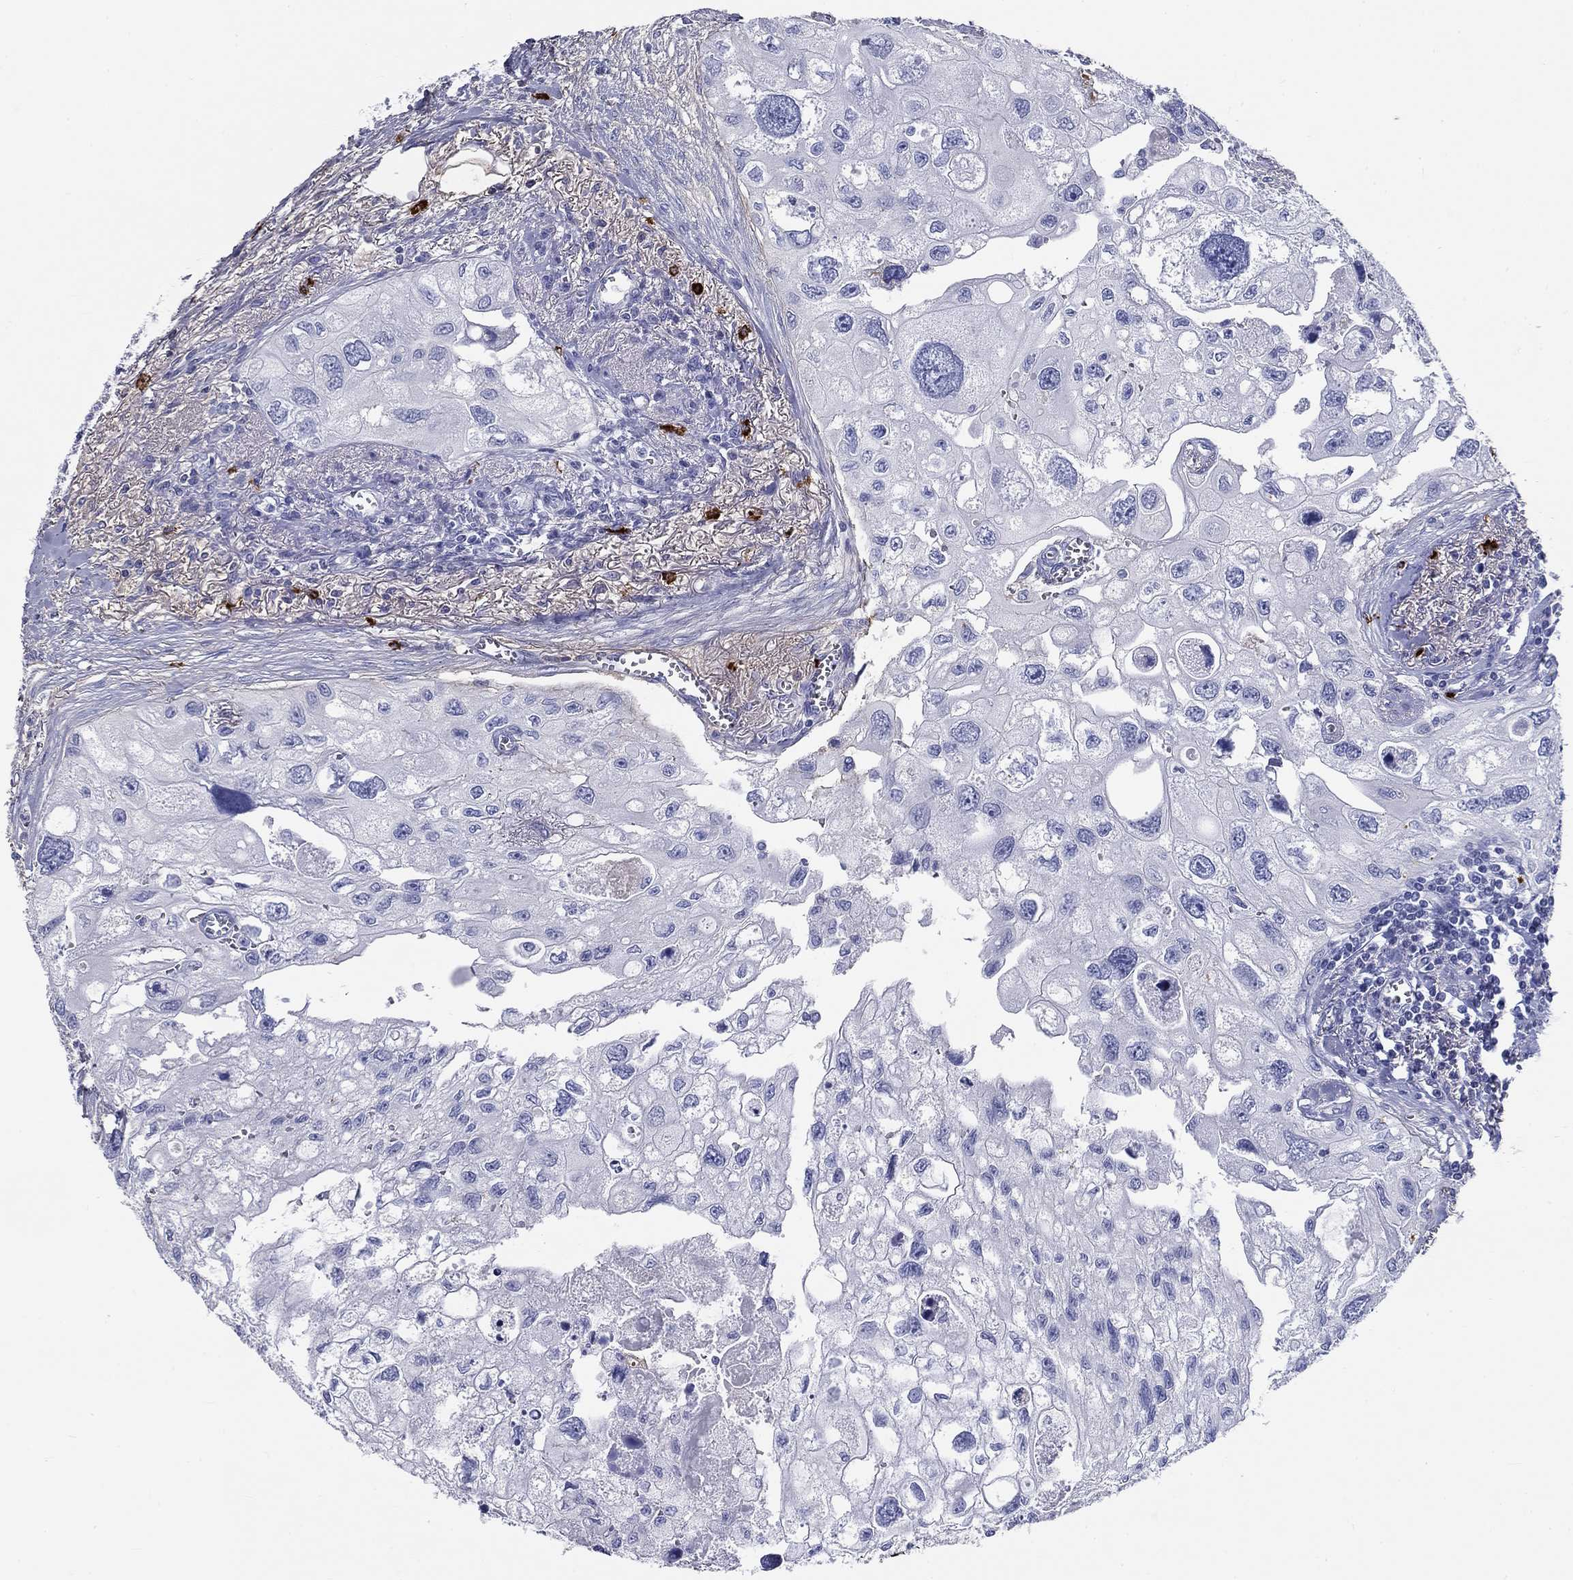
{"staining": {"intensity": "negative", "quantity": "none", "location": "none"}, "tissue": "urothelial cancer", "cell_type": "Tumor cells", "image_type": "cancer", "snomed": [{"axis": "morphology", "description": "Urothelial carcinoma, High grade"}, {"axis": "topography", "description": "Urinary bladder"}], "caption": "High-grade urothelial carcinoma was stained to show a protein in brown. There is no significant positivity in tumor cells.", "gene": "CD40LG", "patient": {"sex": "male", "age": 59}}